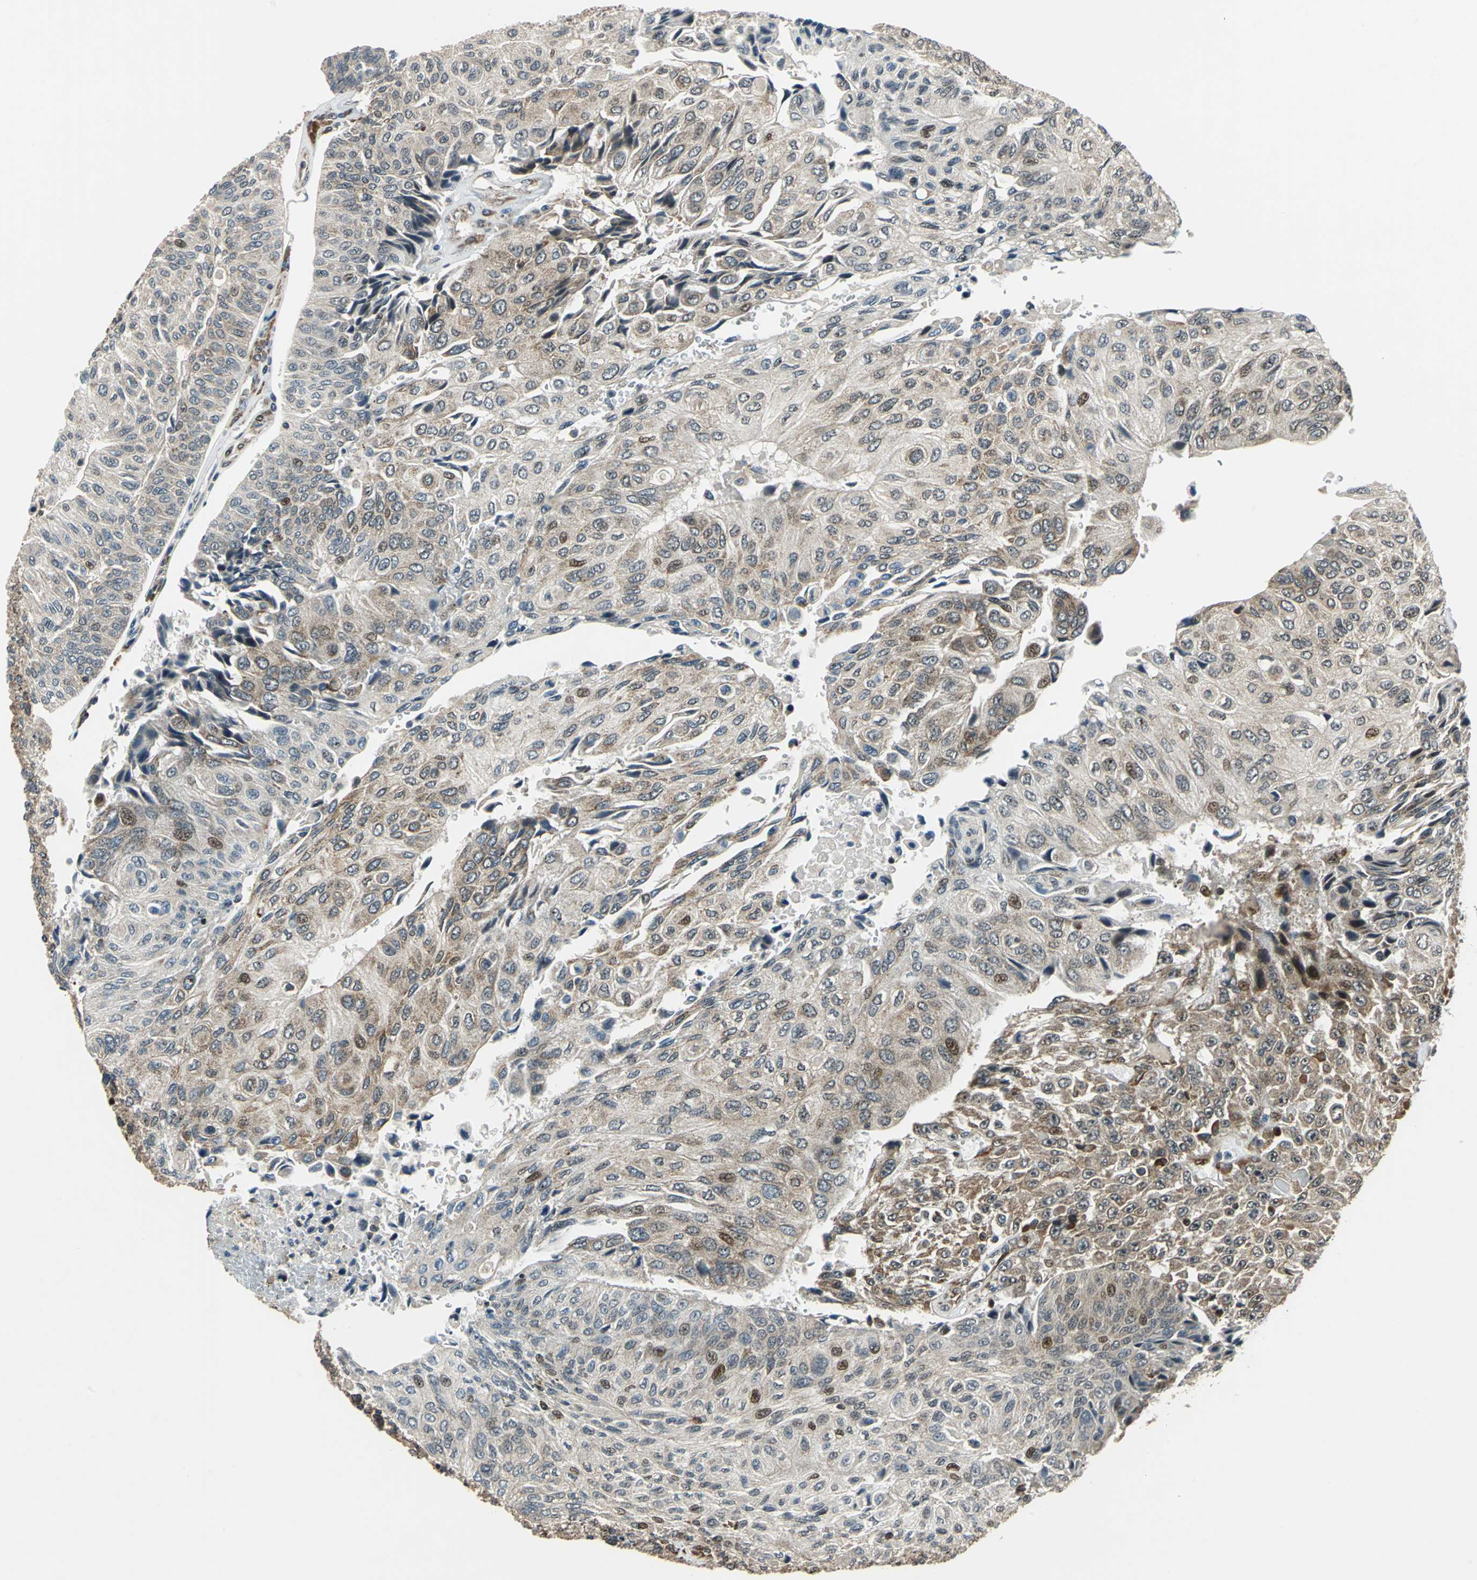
{"staining": {"intensity": "moderate", "quantity": "25%-75%", "location": "cytoplasmic/membranous,nuclear"}, "tissue": "urothelial cancer", "cell_type": "Tumor cells", "image_type": "cancer", "snomed": [{"axis": "morphology", "description": "Urothelial carcinoma, High grade"}, {"axis": "topography", "description": "Urinary bladder"}], "caption": "About 25%-75% of tumor cells in human high-grade urothelial carcinoma demonstrate moderate cytoplasmic/membranous and nuclear protein expression as visualized by brown immunohistochemical staining.", "gene": "AATF", "patient": {"sex": "male", "age": 66}}